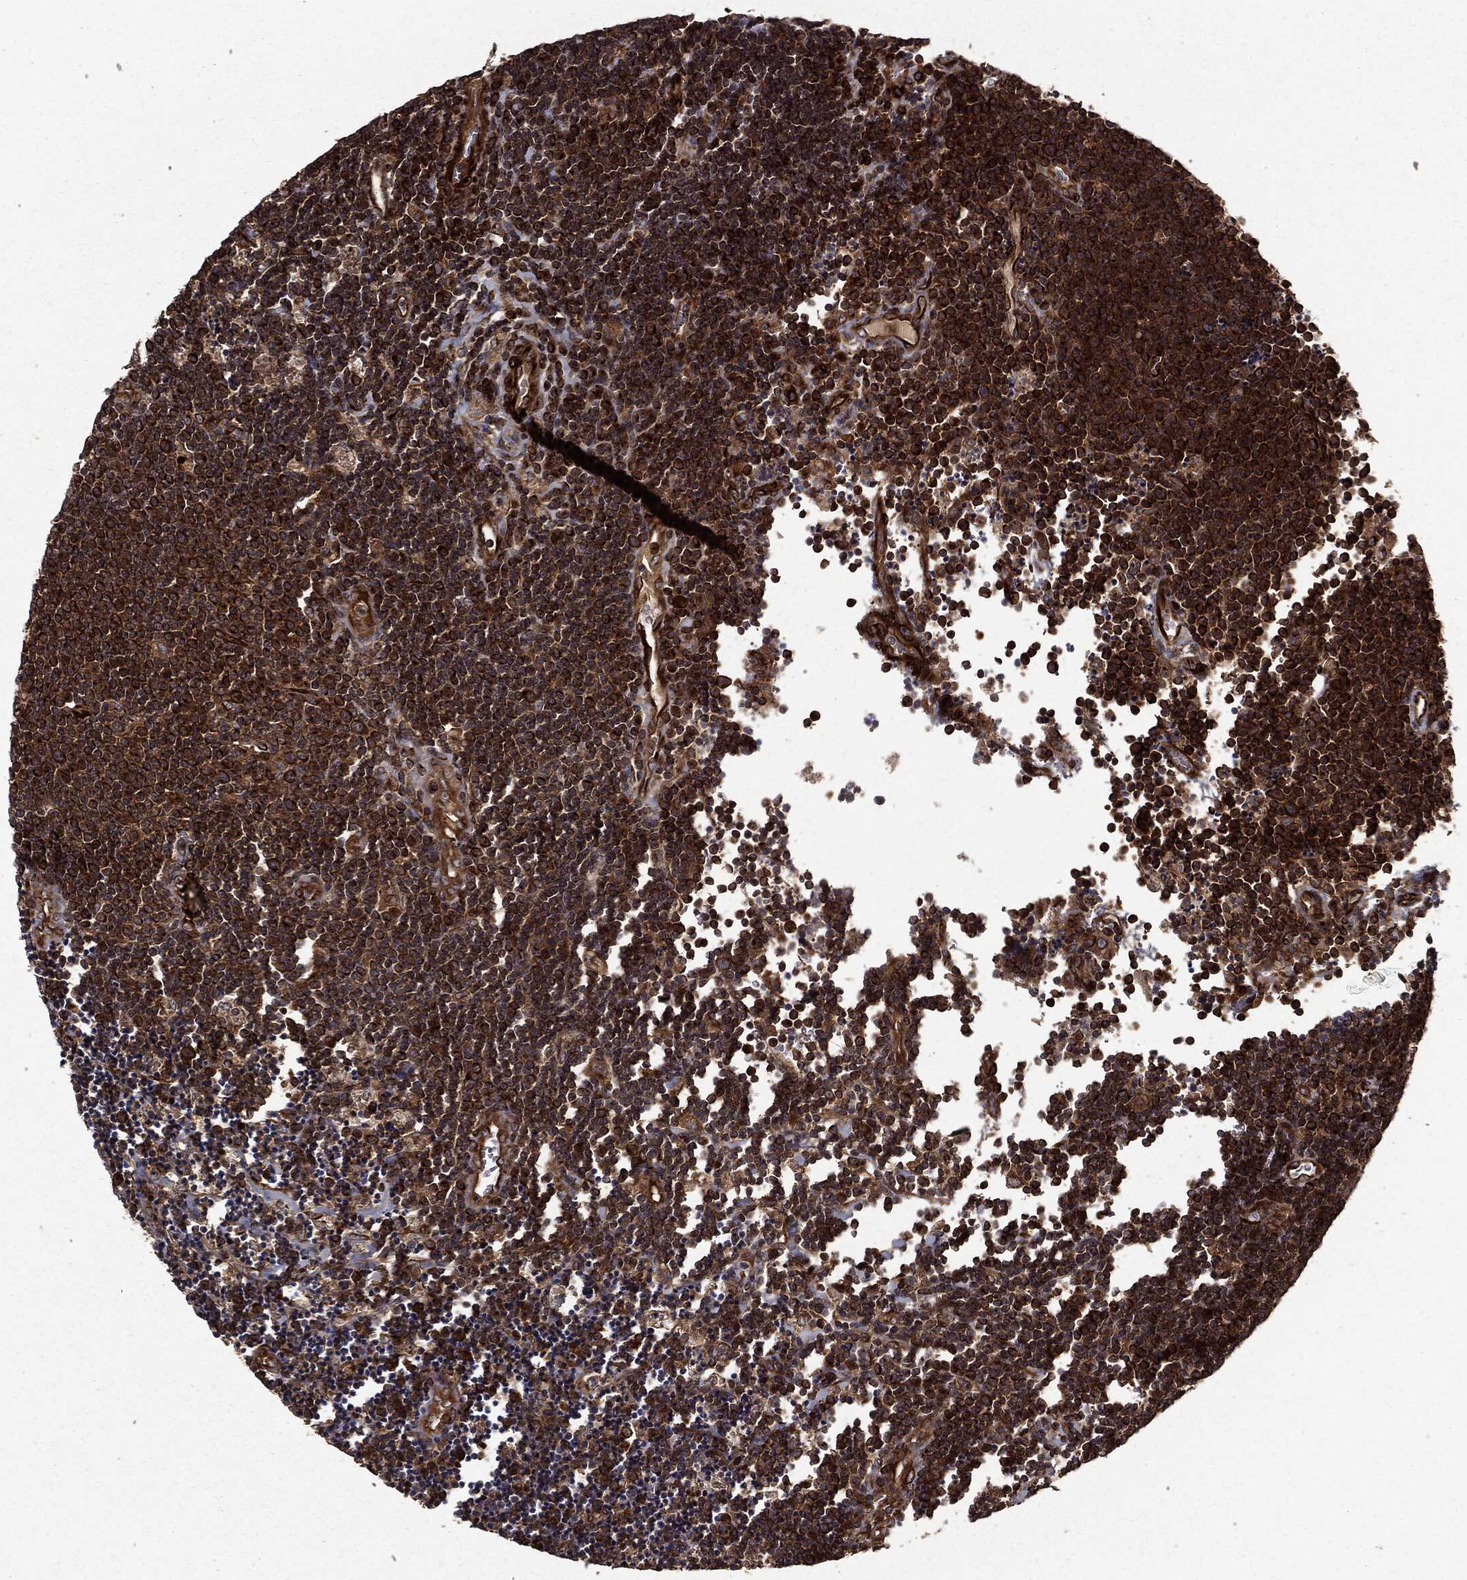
{"staining": {"intensity": "moderate", "quantity": ">75%", "location": "cytoplasmic/membranous"}, "tissue": "lymphoma", "cell_type": "Tumor cells", "image_type": "cancer", "snomed": [{"axis": "morphology", "description": "Malignant lymphoma, non-Hodgkin's type, Low grade"}, {"axis": "topography", "description": "Brain"}], "caption": "Malignant lymphoma, non-Hodgkin's type (low-grade) stained with DAB immunohistochemistry (IHC) demonstrates medium levels of moderate cytoplasmic/membranous positivity in approximately >75% of tumor cells.", "gene": "HTT", "patient": {"sex": "female", "age": 66}}